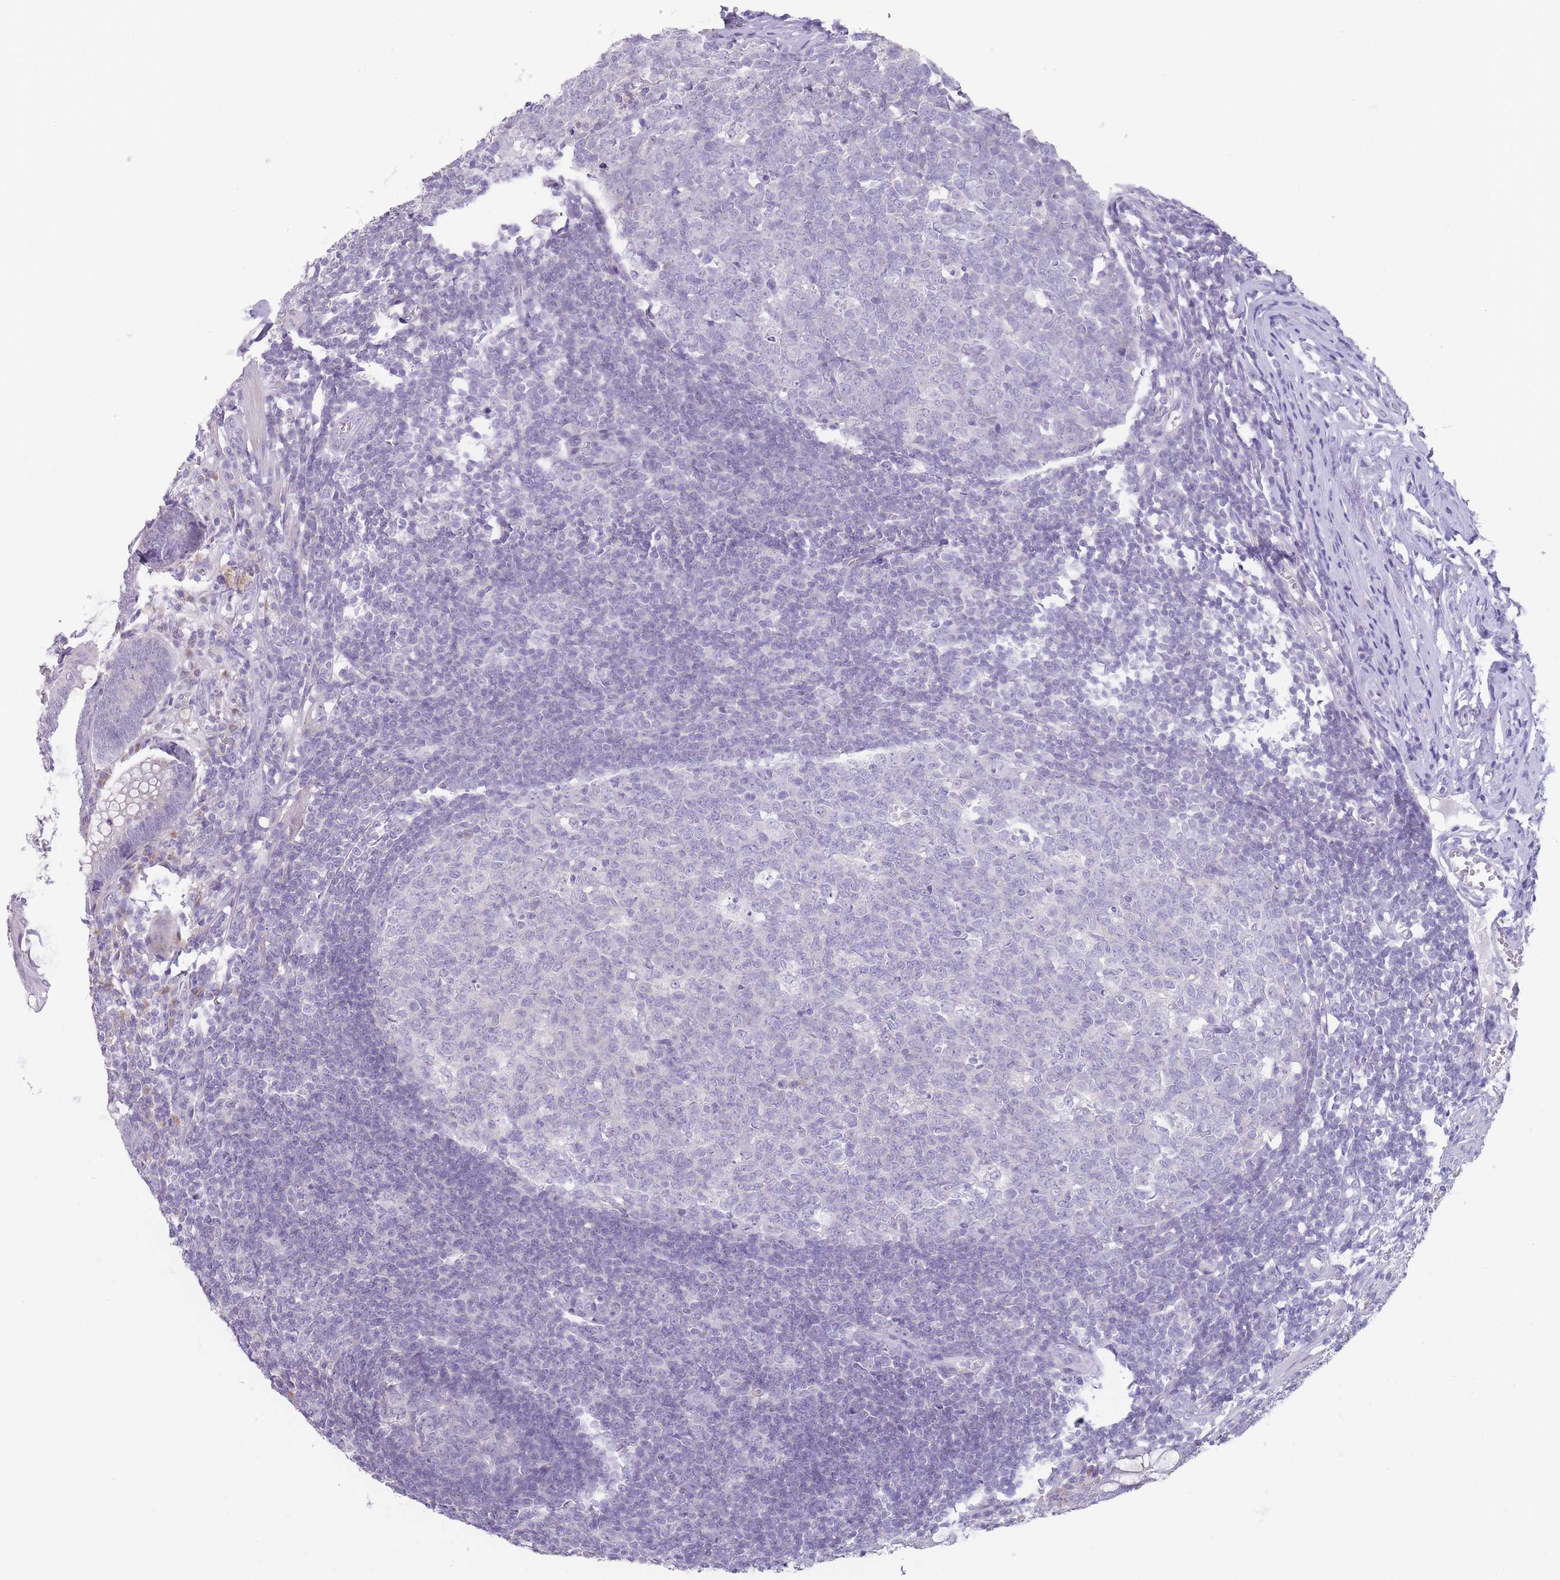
{"staining": {"intensity": "negative", "quantity": "none", "location": "none"}, "tissue": "appendix", "cell_type": "Glandular cells", "image_type": "normal", "snomed": [{"axis": "morphology", "description": "Normal tissue, NOS"}, {"axis": "topography", "description": "Appendix"}], "caption": "Appendix stained for a protein using immunohistochemistry (IHC) exhibits no expression glandular cells.", "gene": "PAIP2B", "patient": {"sex": "male", "age": 56}}